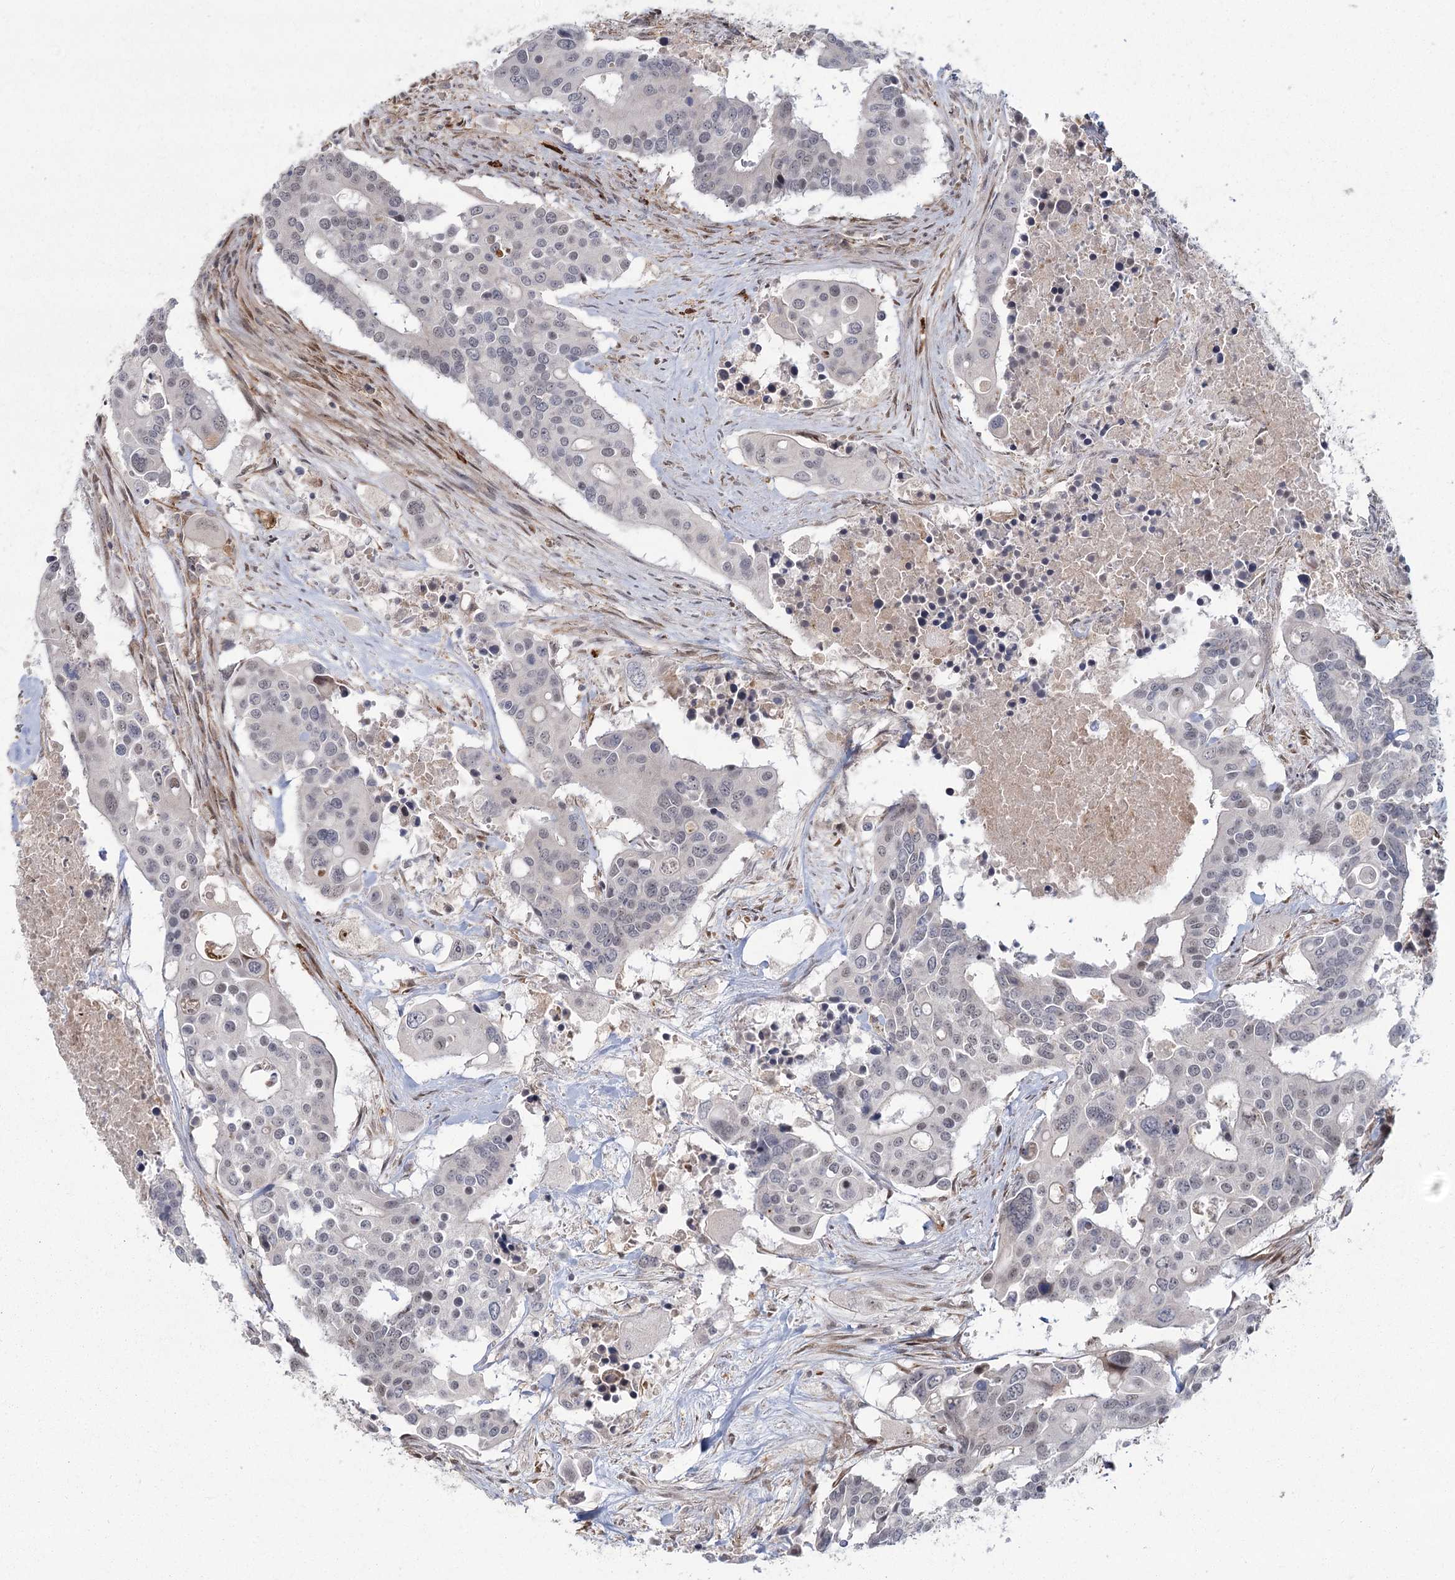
{"staining": {"intensity": "negative", "quantity": "none", "location": "none"}, "tissue": "colorectal cancer", "cell_type": "Tumor cells", "image_type": "cancer", "snomed": [{"axis": "morphology", "description": "Adenocarcinoma, NOS"}, {"axis": "topography", "description": "Colon"}], "caption": "Immunohistochemical staining of human colorectal cancer displays no significant staining in tumor cells.", "gene": "AP2M1", "patient": {"sex": "male", "age": 77}}